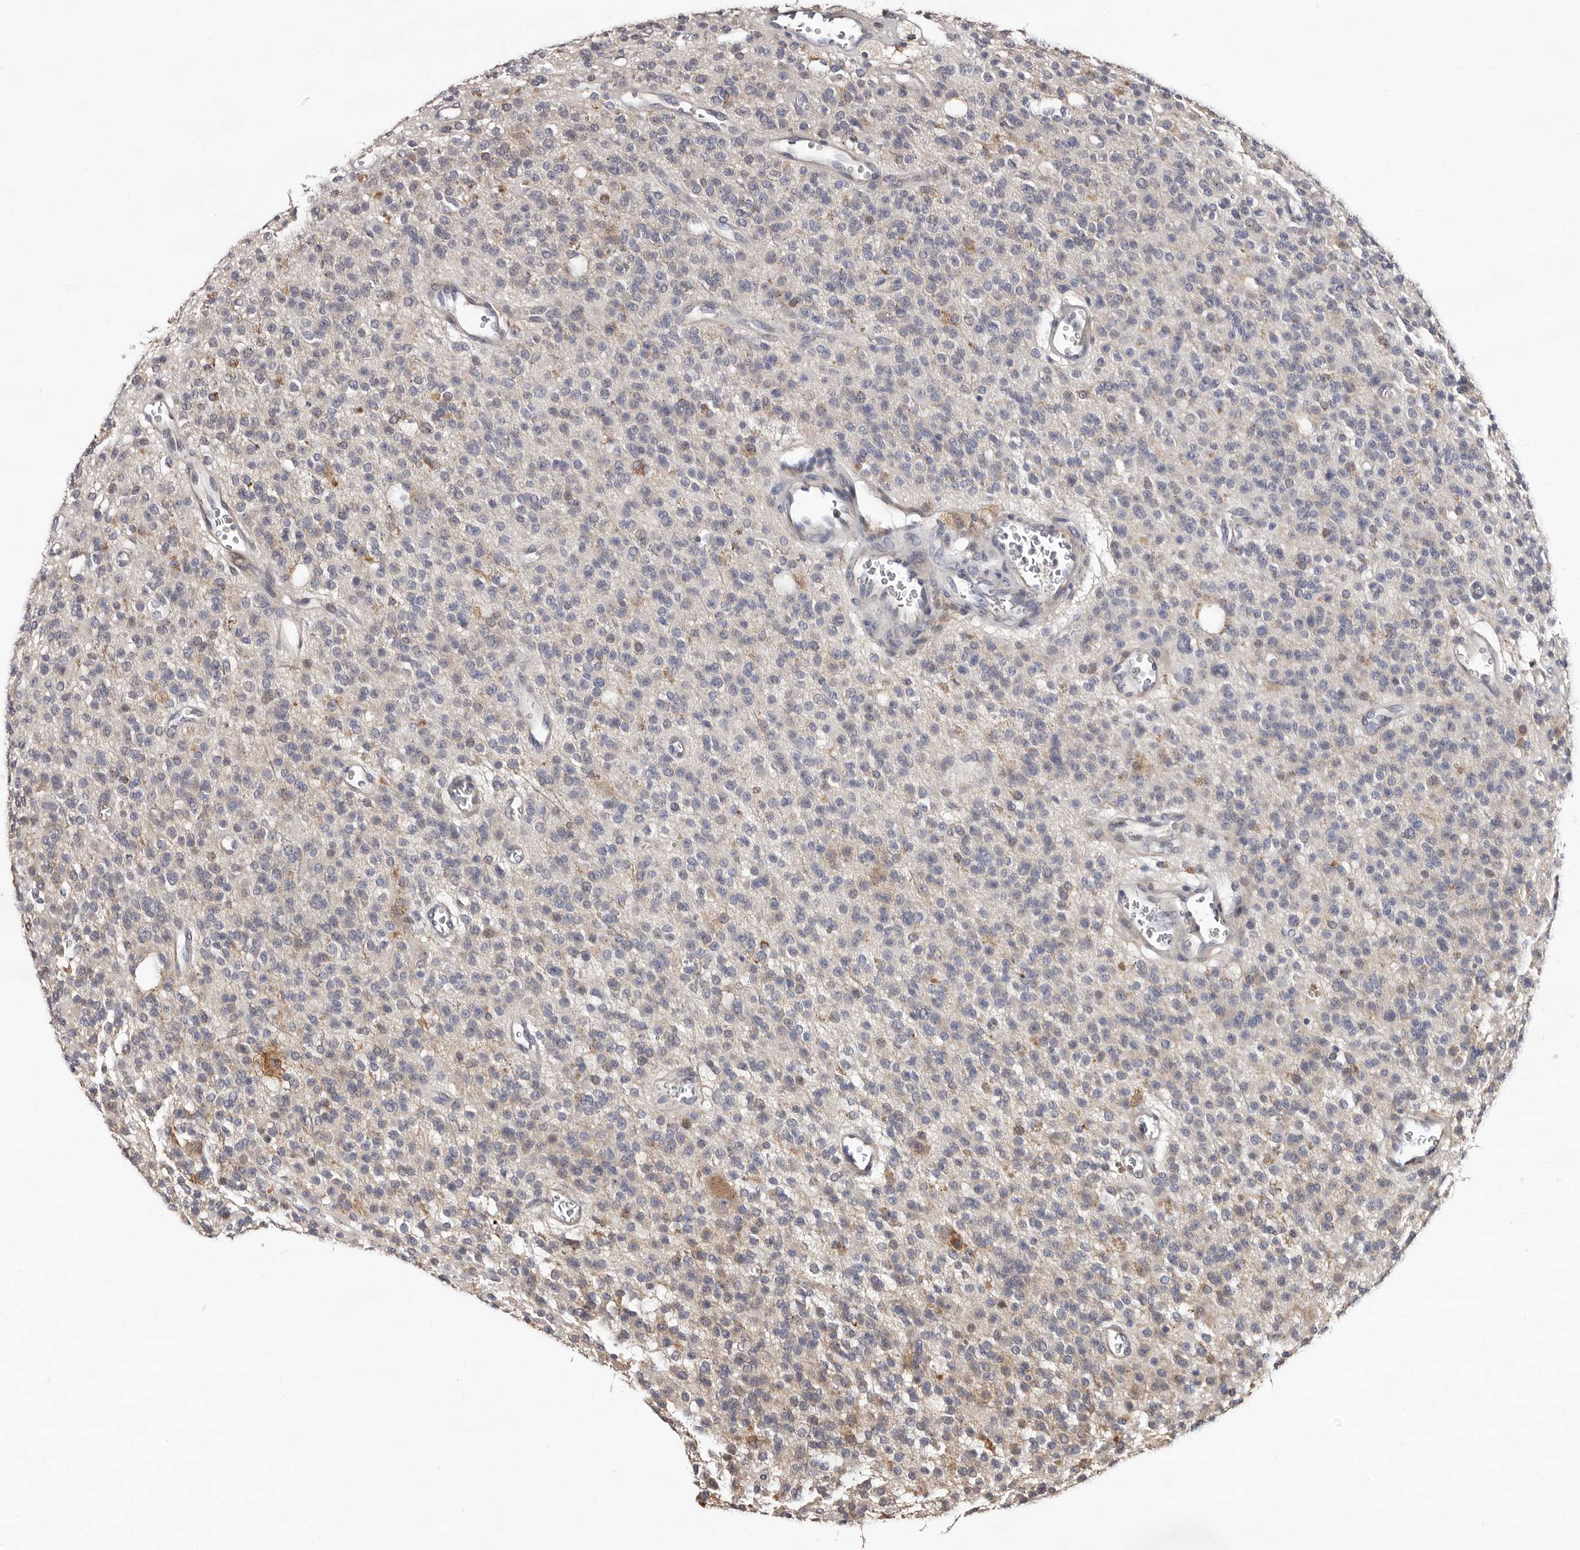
{"staining": {"intensity": "weak", "quantity": "<25%", "location": "cytoplasmic/membranous"}, "tissue": "glioma", "cell_type": "Tumor cells", "image_type": "cancer", "snomed": [{"axis": "morphology", "description": "Glioma, malignant, High grade"}, {"axis": "topography", "description": "Brain"}], "caption": "Immunohistochemical staining of malignant high-grade glioma demonstrates no significant expression in tumor cells.", "gene": "FAM91A1", "patient": {"sex": "male", "age": 34}}